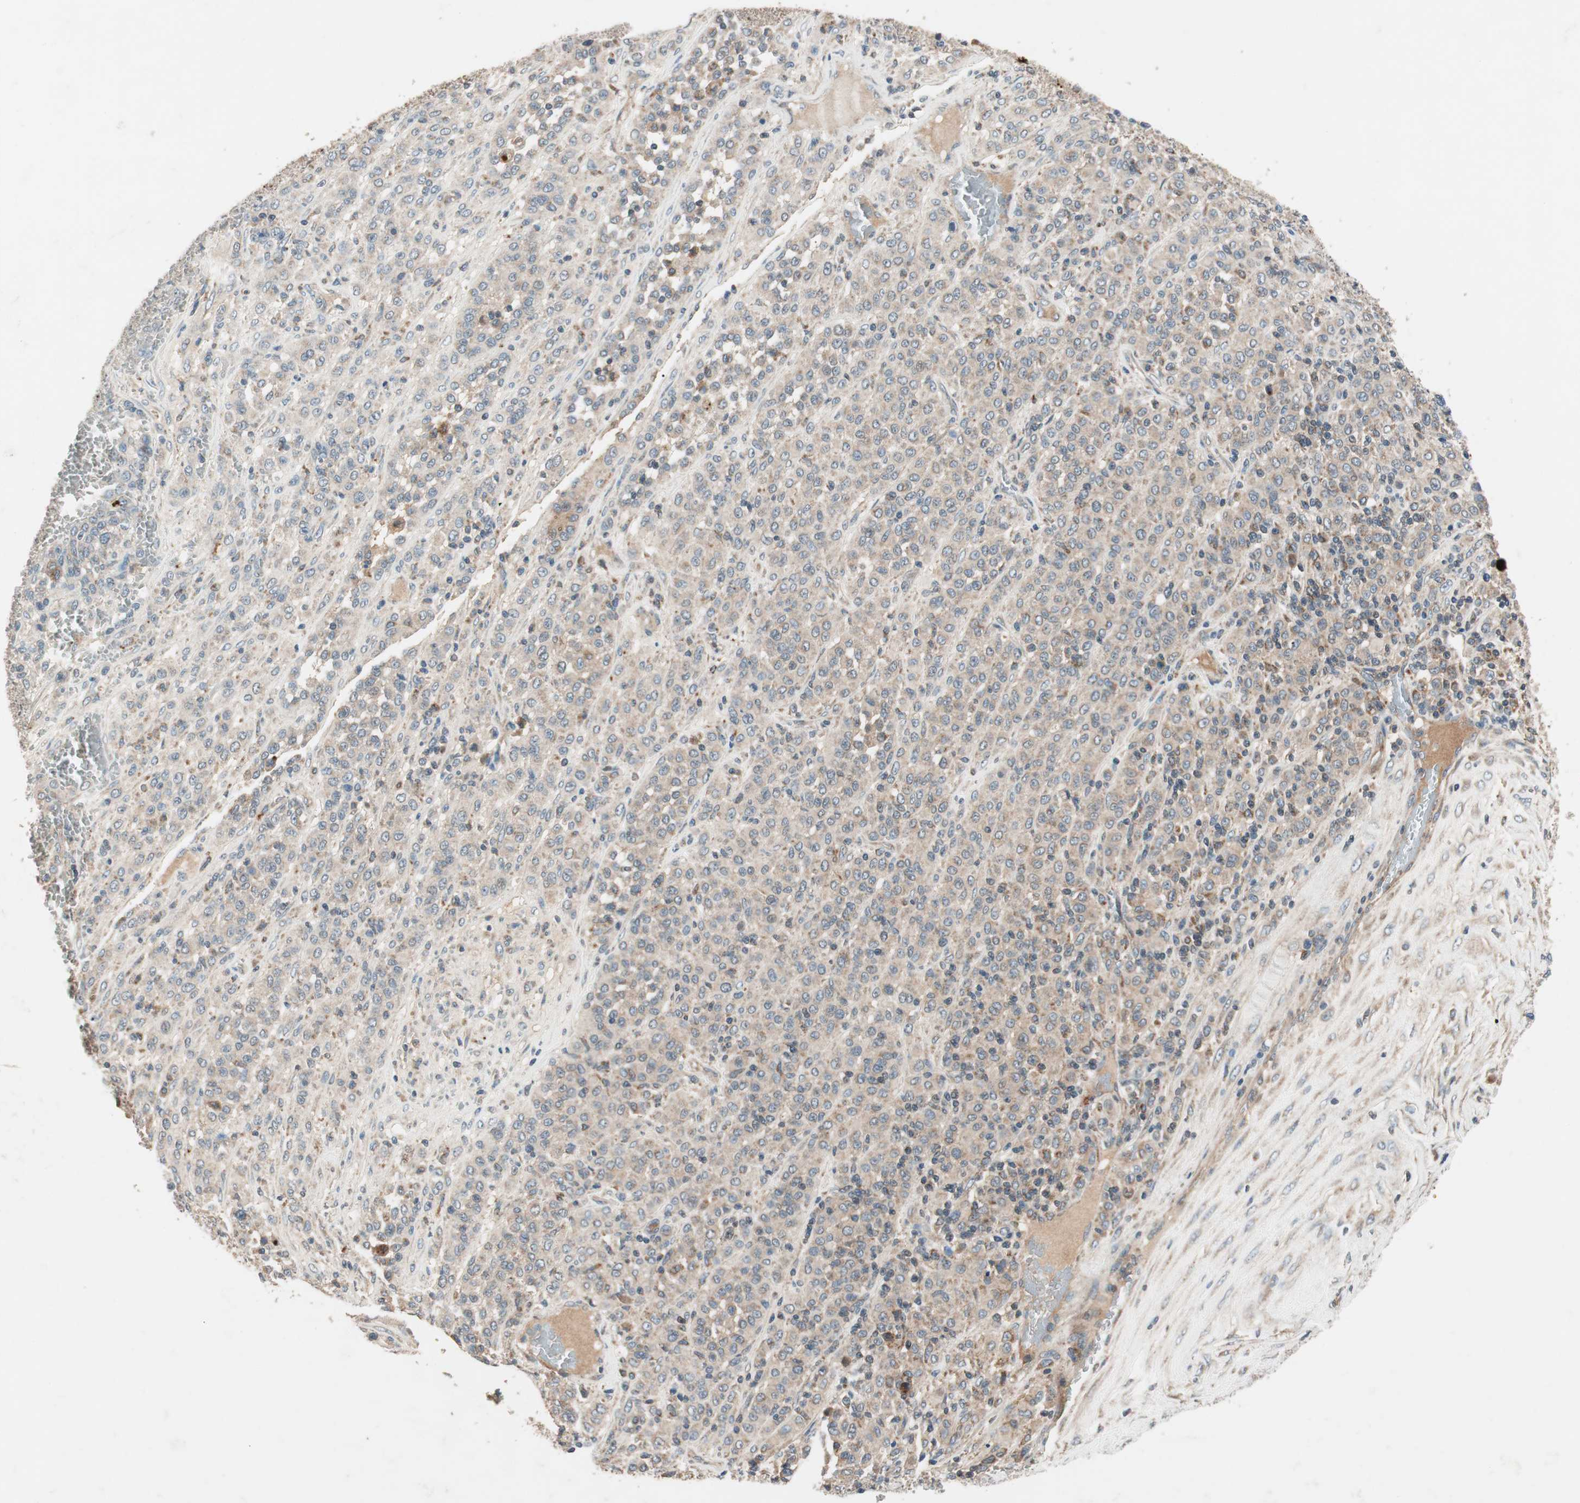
{"staining": {"intensity": "weak", "quantity": ">75%", "location": "cytoplasmic/membranous"}, "tissue": "melanoma", "cell_type": "Tumor cells", "image_type": "cancer", "snomed": [{"axis": "morphology", "description": "Malignant melanoma, Metastatic site"}, {"axis": "topography", "description": "Pancreas"}], "caption": "A low amount of weak cytoplasmic/membranous expression is appreciated in approximately >75% of tumor cells in melanoma tissue.", "gene": "HPN", "patient": {"sex": "female", "age": 30}}